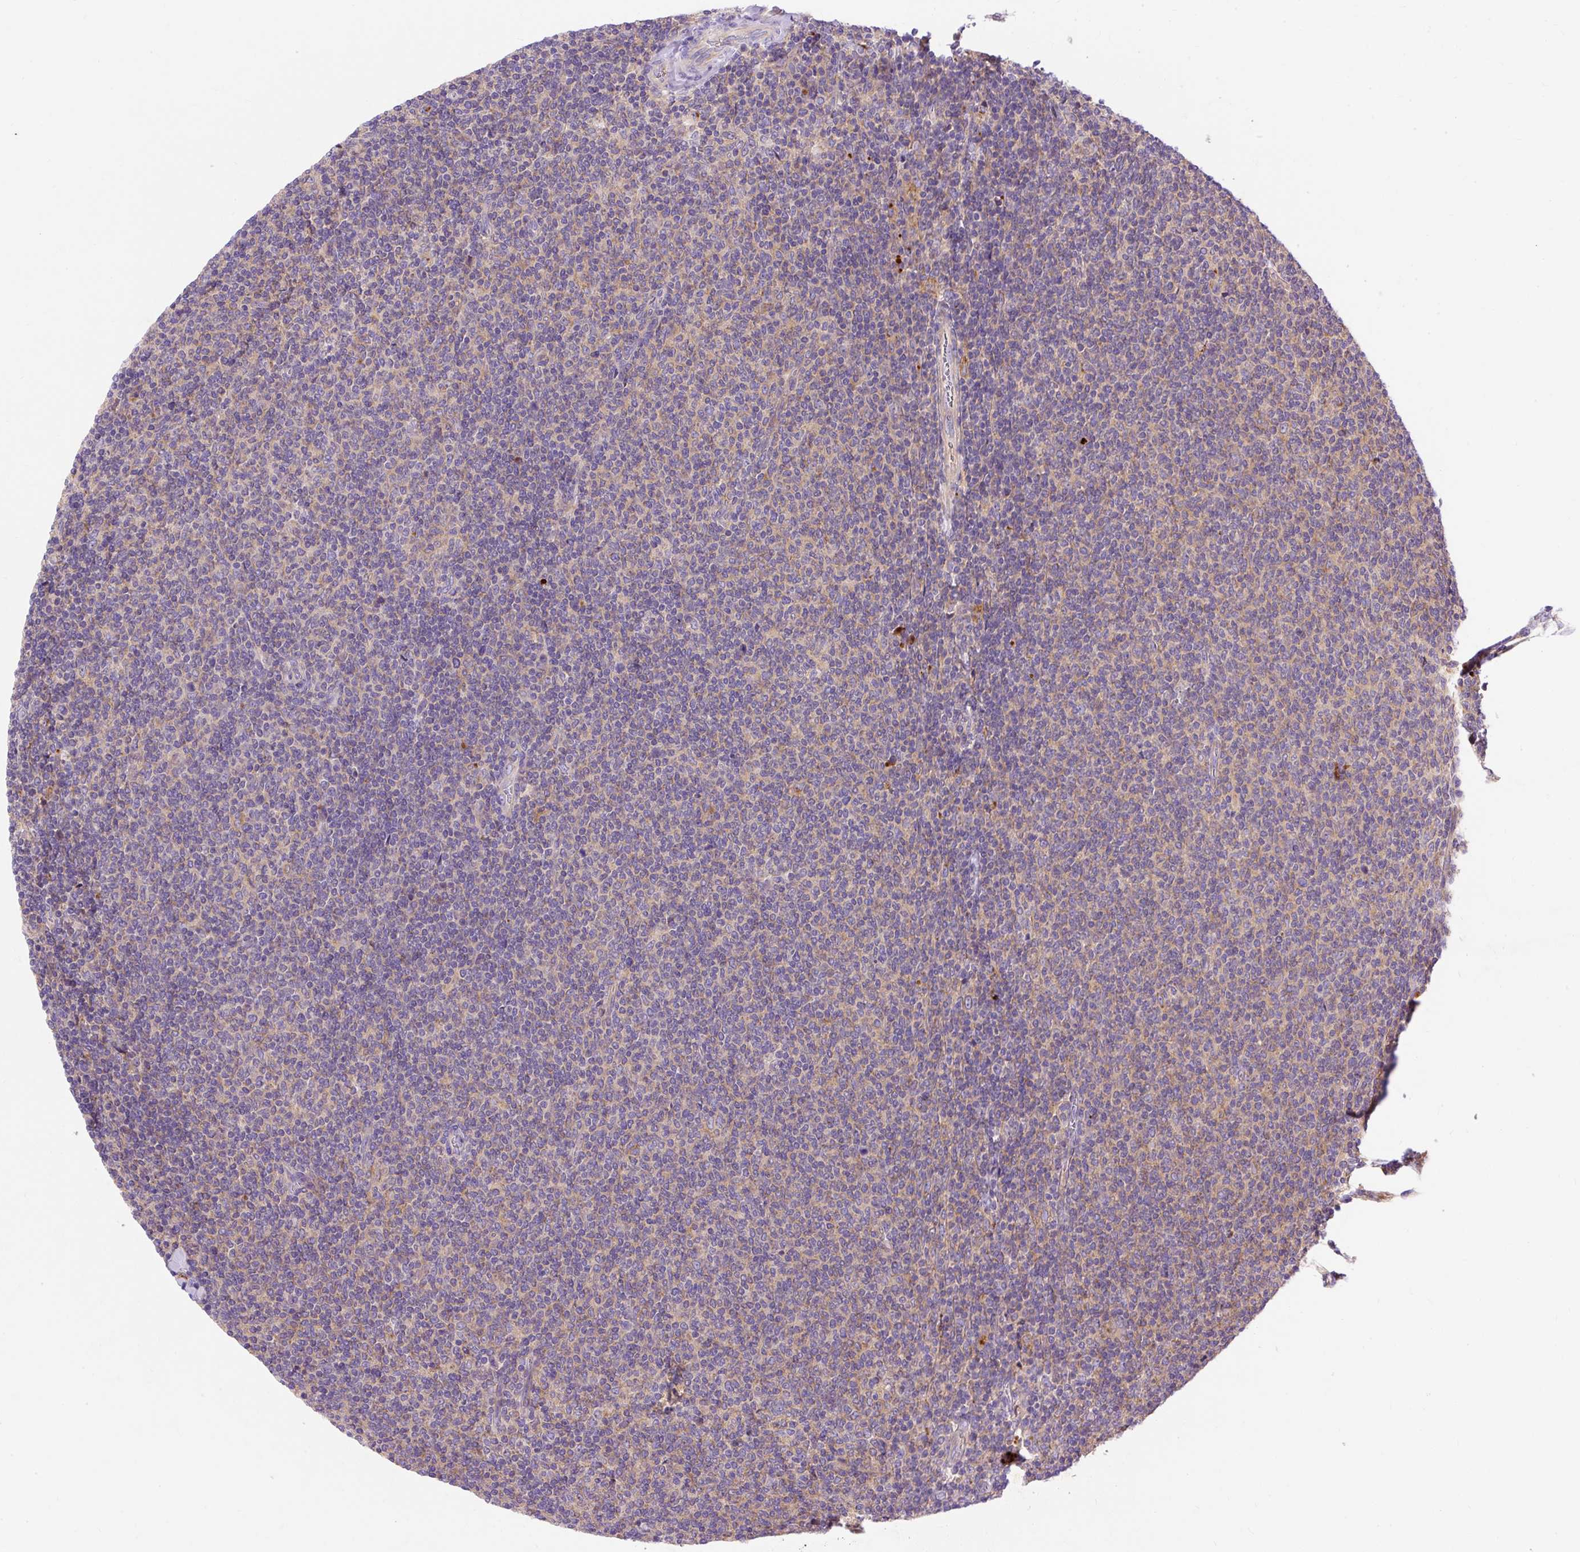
{"staining": {"intensity": "weak", "quantity": "25%-75%", "location": "cytoplasmic/membranous"}, "tissue": "lymphoma", "cell_type": "Tumor cells", "image_type": "cancer", "snomed": [{"axis": "morphology", "description": "Malignant lymphoma, non-Hodgkin's type, Low grade"}, {"axis": "topography", "description": "Lymph node"}], "caption": "IHC image of human low-grade malignant lymphoma, non-Hodgkin's type stained for a protein (brown), which exhibits low levels of weak cytoplasmic/membranous staining in approximately 25%-75% of tumor cells.", "gene": "OR4K15", "patient": {"sex": "male", "age": 52}}